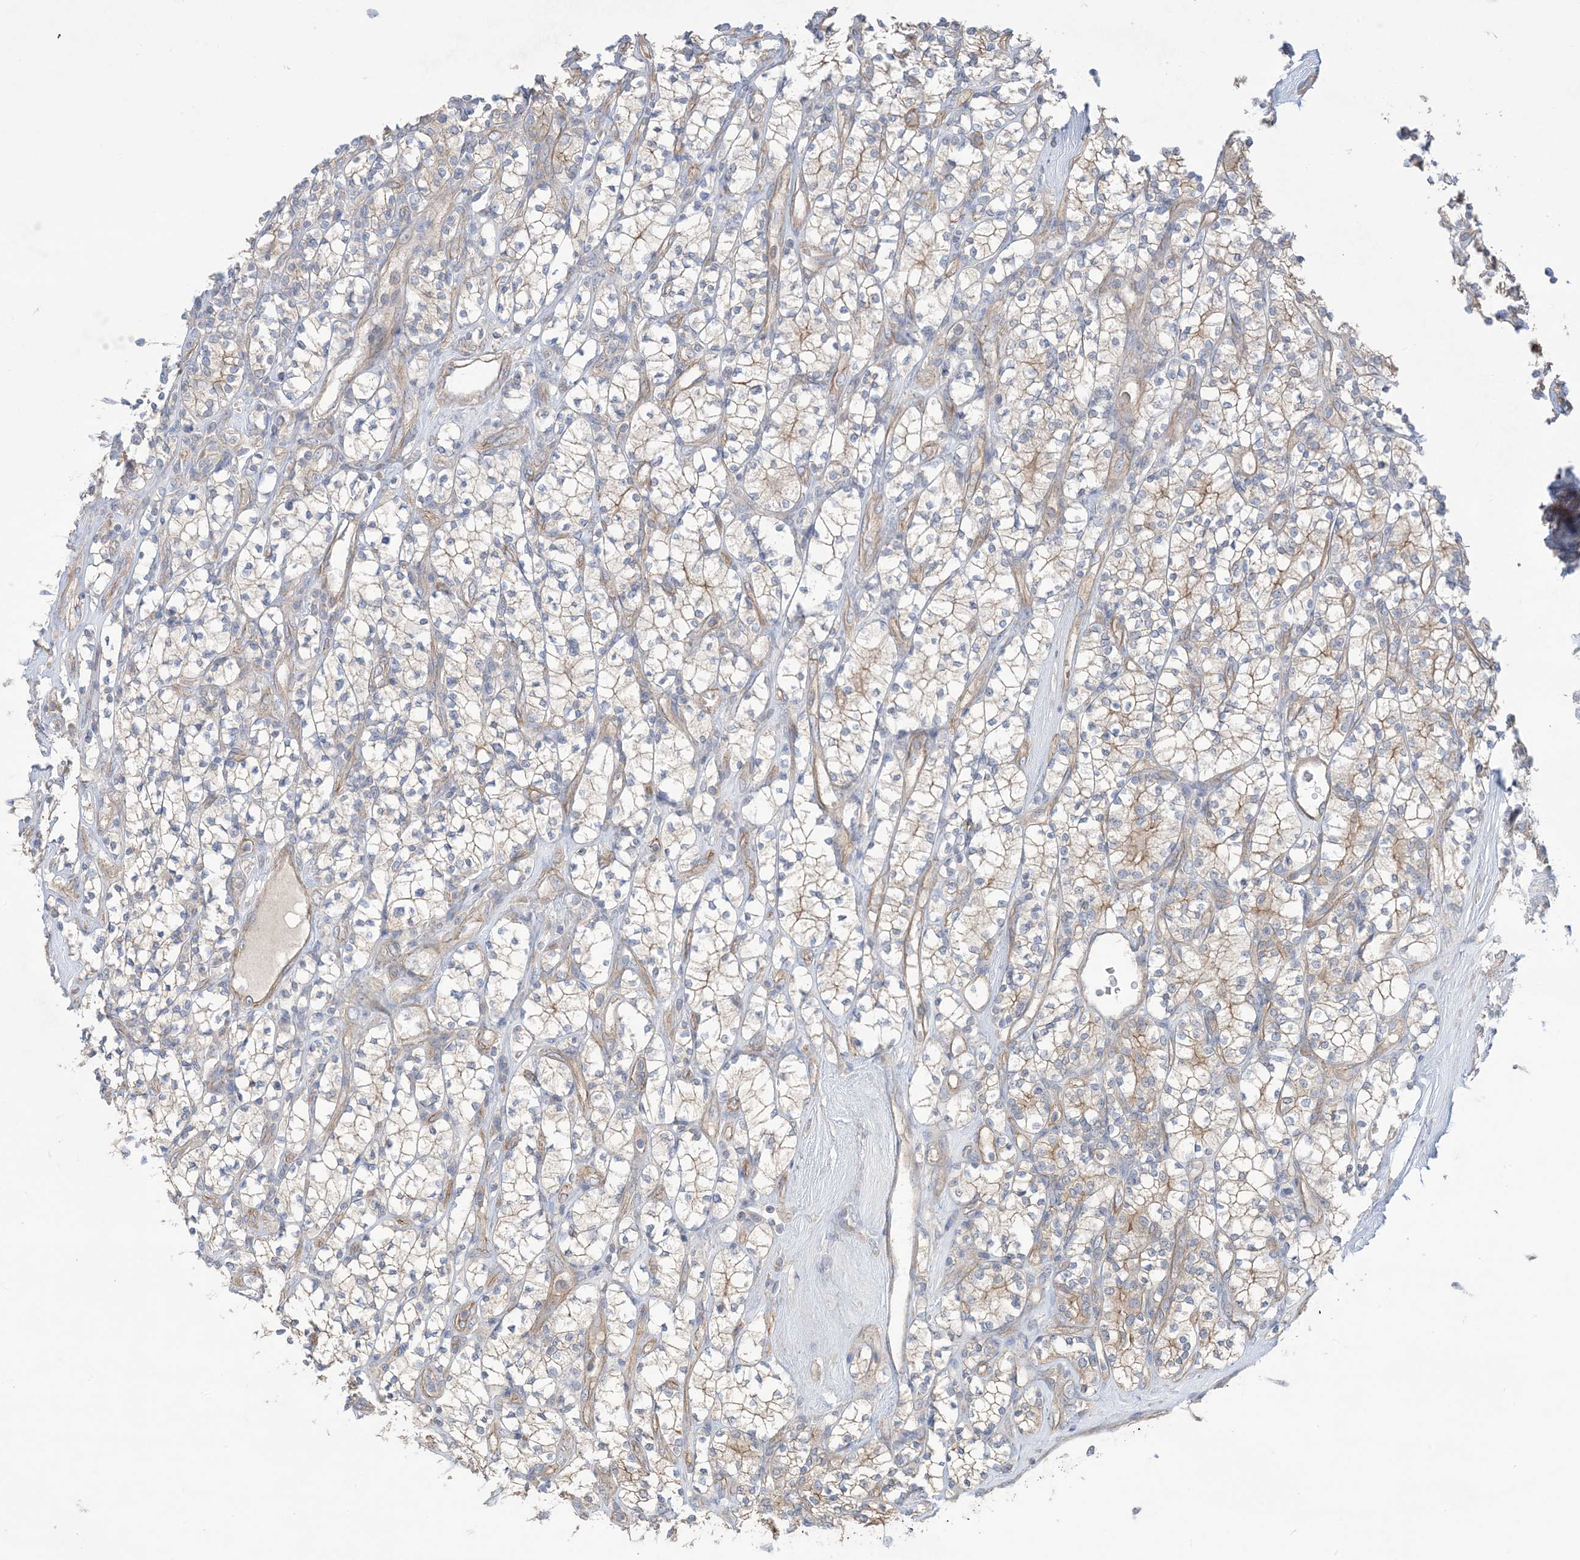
{"staining": {"intensity": "moderate", "quantity": "<25%", "location": "cytoplasmic/membranous"}, "tissue": "renal cancer", "cell_type": "Tumor cells", "image_type": "cancer", "snomed": [{"axis": "morphology", "description": "Adenocarcinoma, NOS"}, {"axis": "topography", "description": "Kidney"}], "caption": "Immunohistochemical staining of adenocarcinoma (renal) demonstrates low levels of moderate cytoplasmic/membranous expression in approximately <25% of tumor cells. (DAB (3,3'-diaminobenzidine) IHC with brightfield microscopy, high magnification).", "gene": "CCNY", "patient": {"sex": "male", "age": 77}}